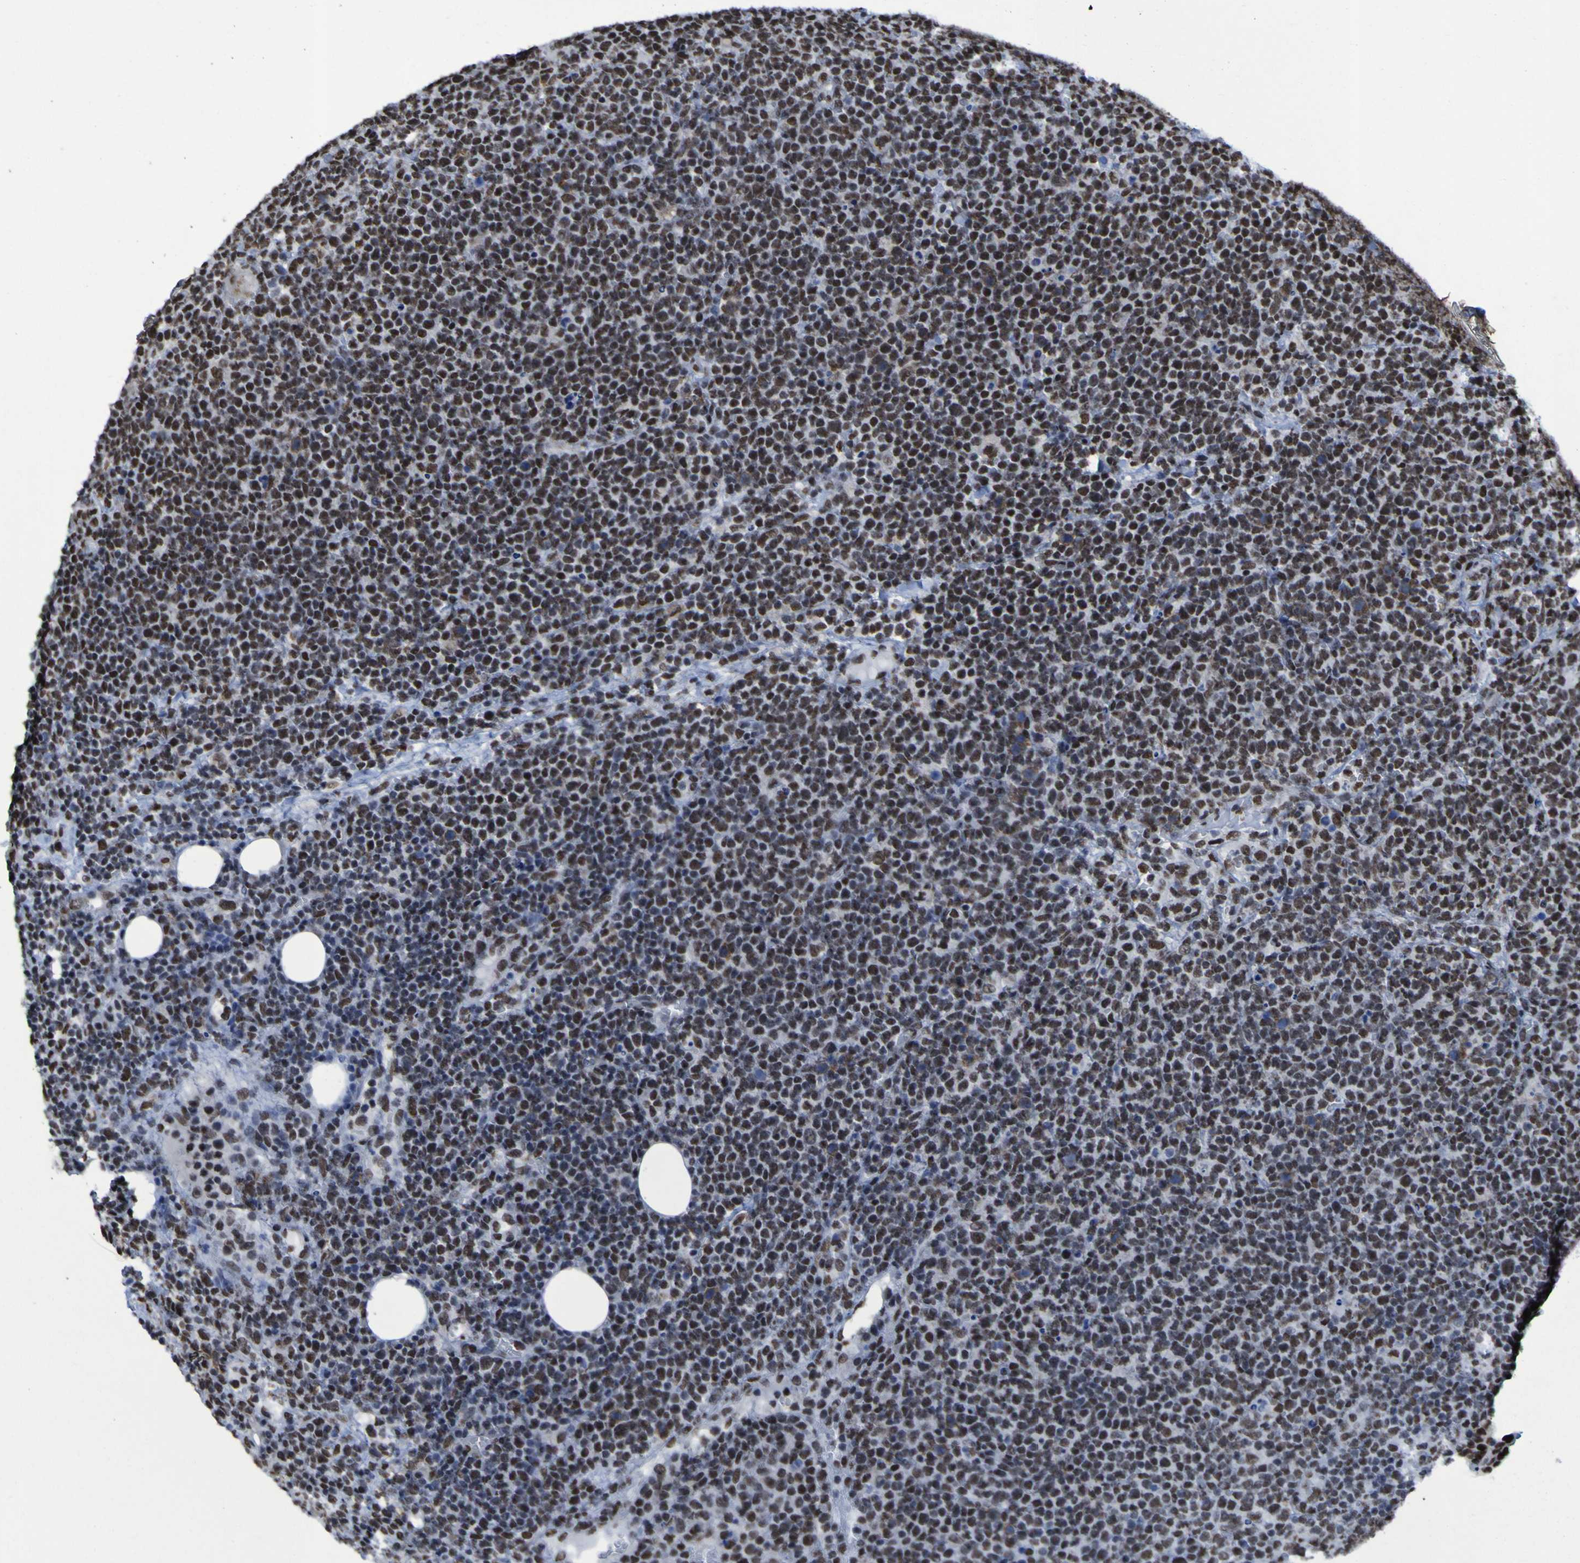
{"staining": {"intensity": "strong", "quantity": ">75%", "location": "cytoplasmic/membranous"}, "tissue": "lymphoma", "cell_type": "Tumor cells", "image_type": "cancer", "snomed": [{"axis": "morphology", "description": "Malignant lymphoma, non-Hodgkin's type, High grade"}, {"axis": "topography", "description": "Lymph node"}], "caption": "There is high levels of strong cytoplasmic/membranous expression in tumor cells of lymphoma, as demonstrated by immunohistochemical staining (brown color).", "gene": "HNRNPR", "patient": {"sex": "male", "age": 61}}